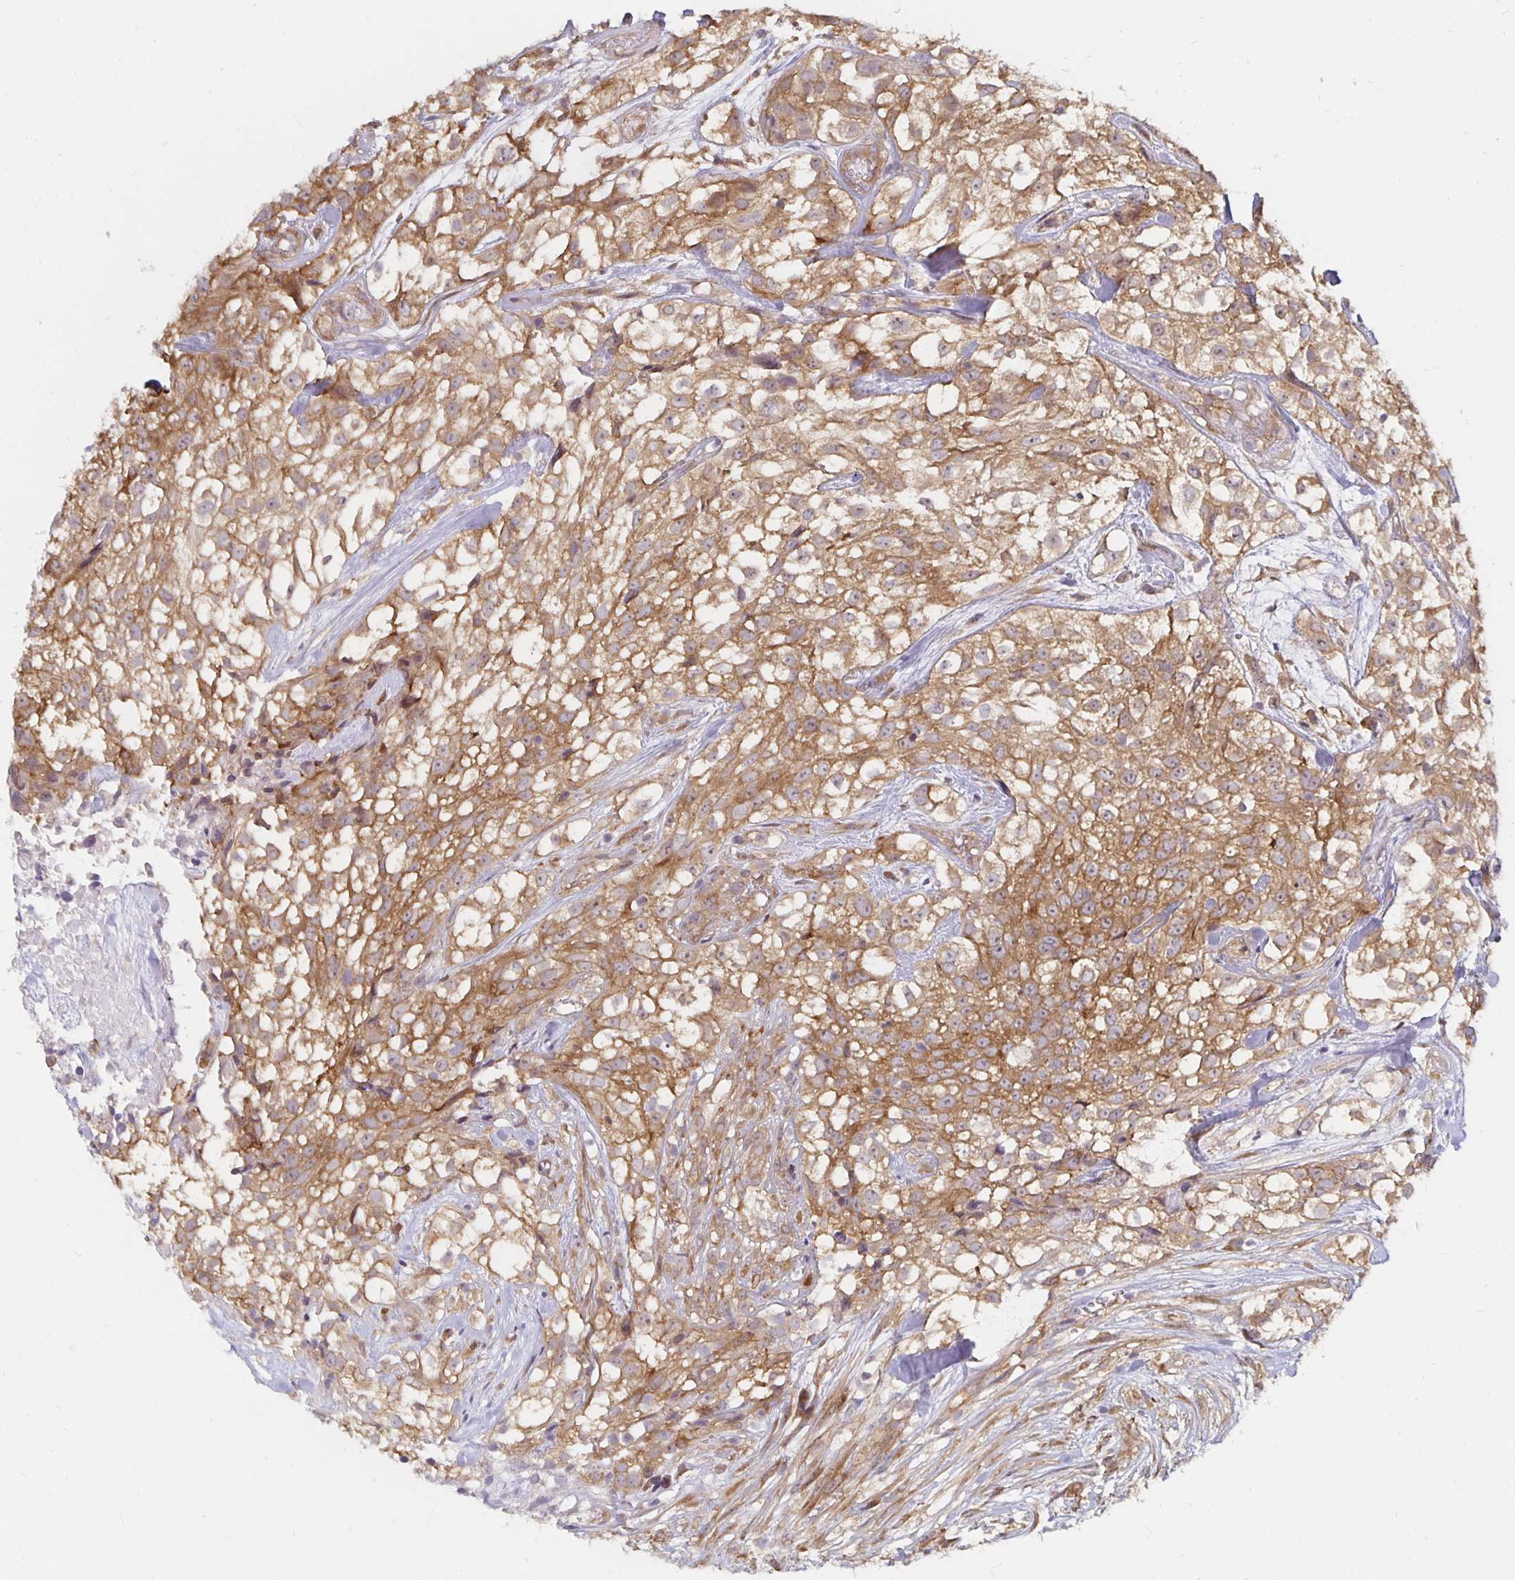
{"staining": {"intensity": "moderate", "quantity": ">75%", "location": "cytoplasmic/membranous"}, "tissue": "urothelial cancer", "cell_type": "Tumor cells", "image_type": "cancer", "snomed": [{"axis": "morphology", "description": "Urothelial carcinoma, High grade"}, {"axis": "topography", "description": "Urinary bladder"}], "caption": "Moderate cytoplasmic/membranous positivity is appreciated in approximately >75% of tumor cells in urothelial carcinoma (high-grade).", "gene": "PDAP1", "patient": {"sex": "male", "age": 56}}